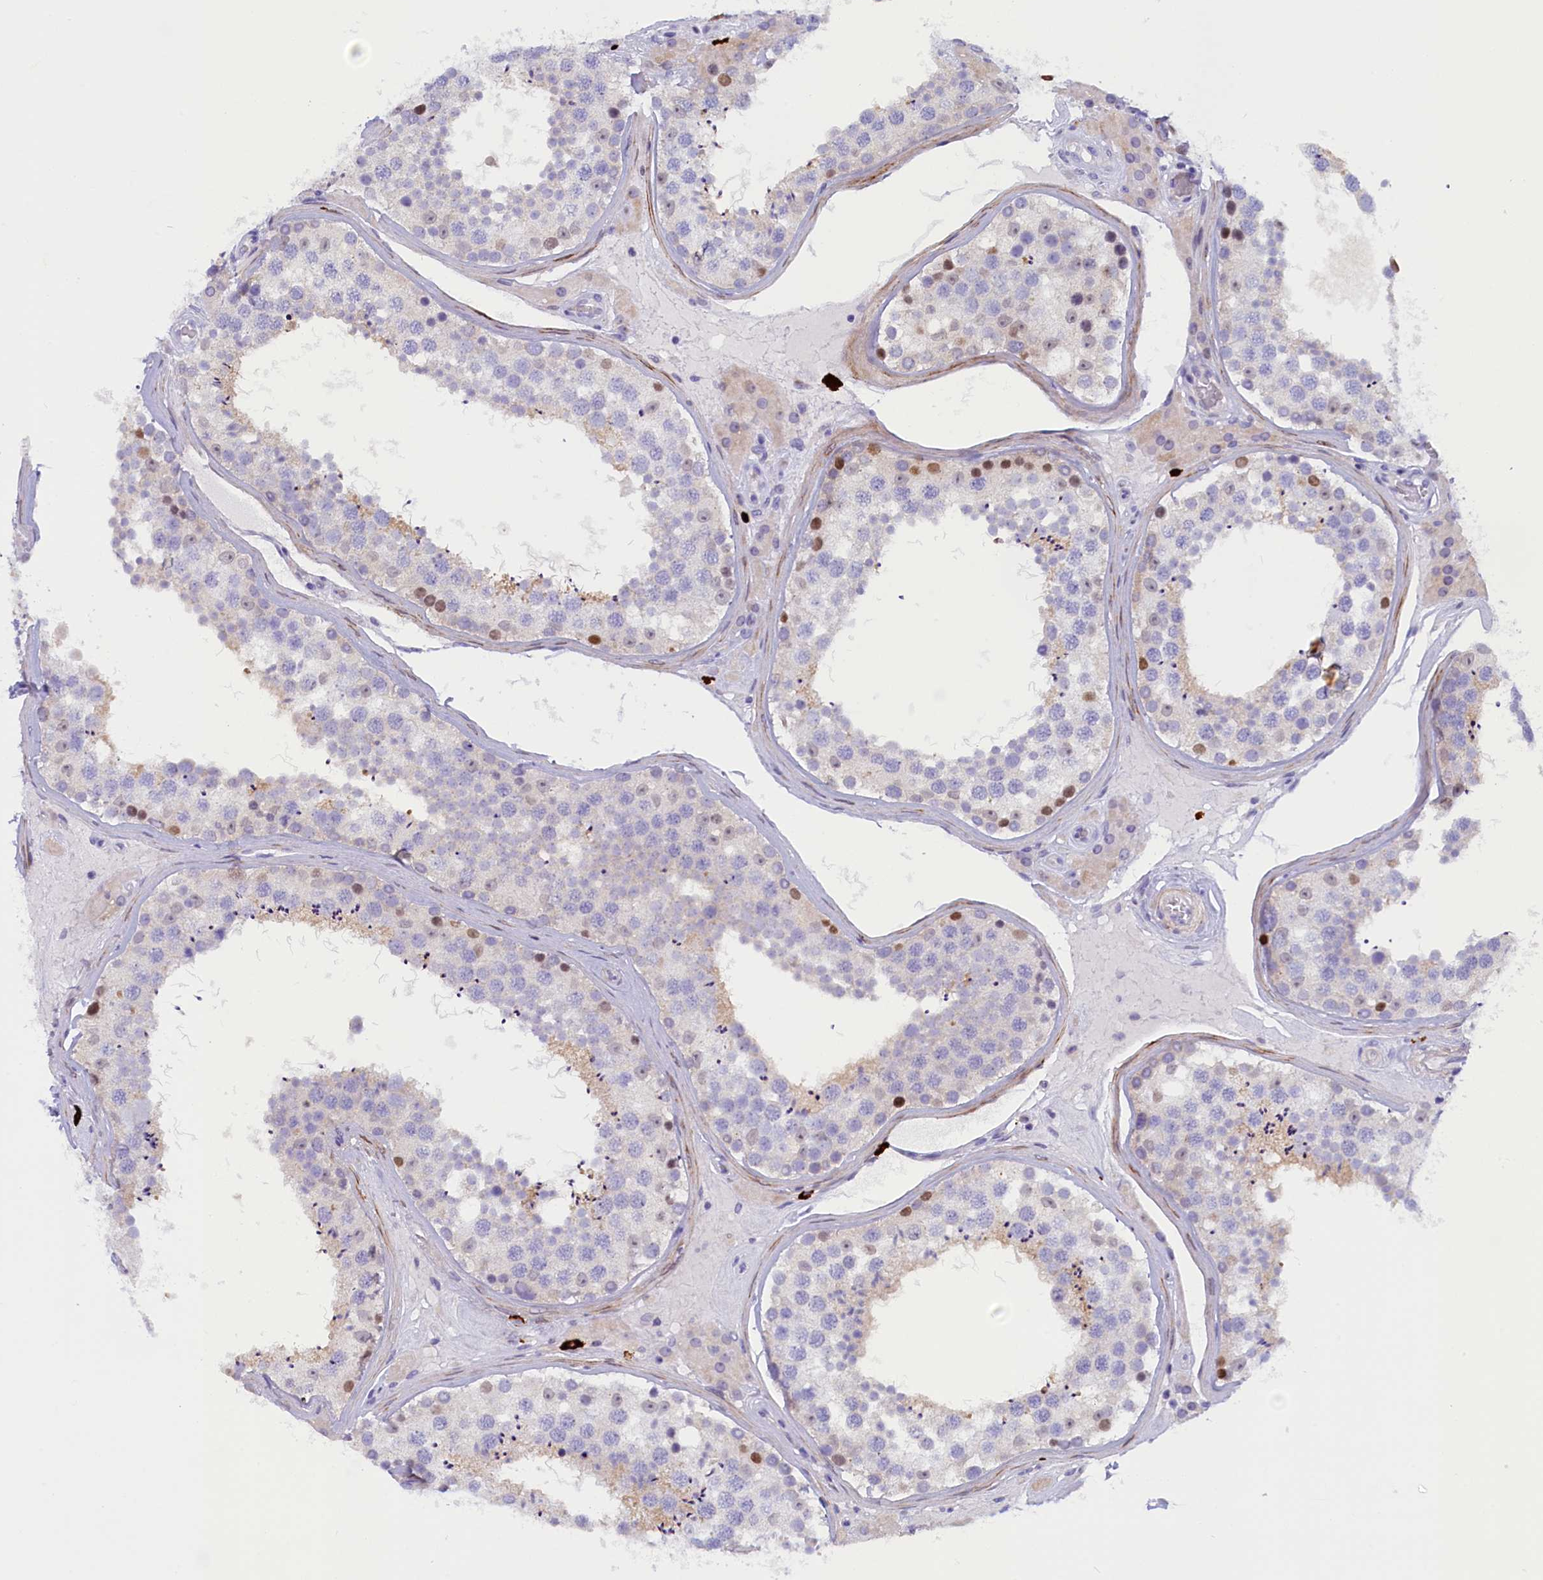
{"staining": {"intensity": "moderate", "quantity": "<25%", "location": "nuclear"}, "tissue": "testis", "cell_type": "Cells in seminiferous ducts", "image_type": "normal", "snomed": [{"axis": "morphology", "description": "Normal tissue, NOS"}, {"axis": "topography", "description": "Testis"}], "caption": "Immunohistochemical staining of benign testis reveals moderate nuclear protein staining in approximately <25% of cells in seminiferous ducts. (IHC, brightfield microscopy, high magnification).", "gene": "RTTN", "patient": {"sex": "male", "age": 46}}